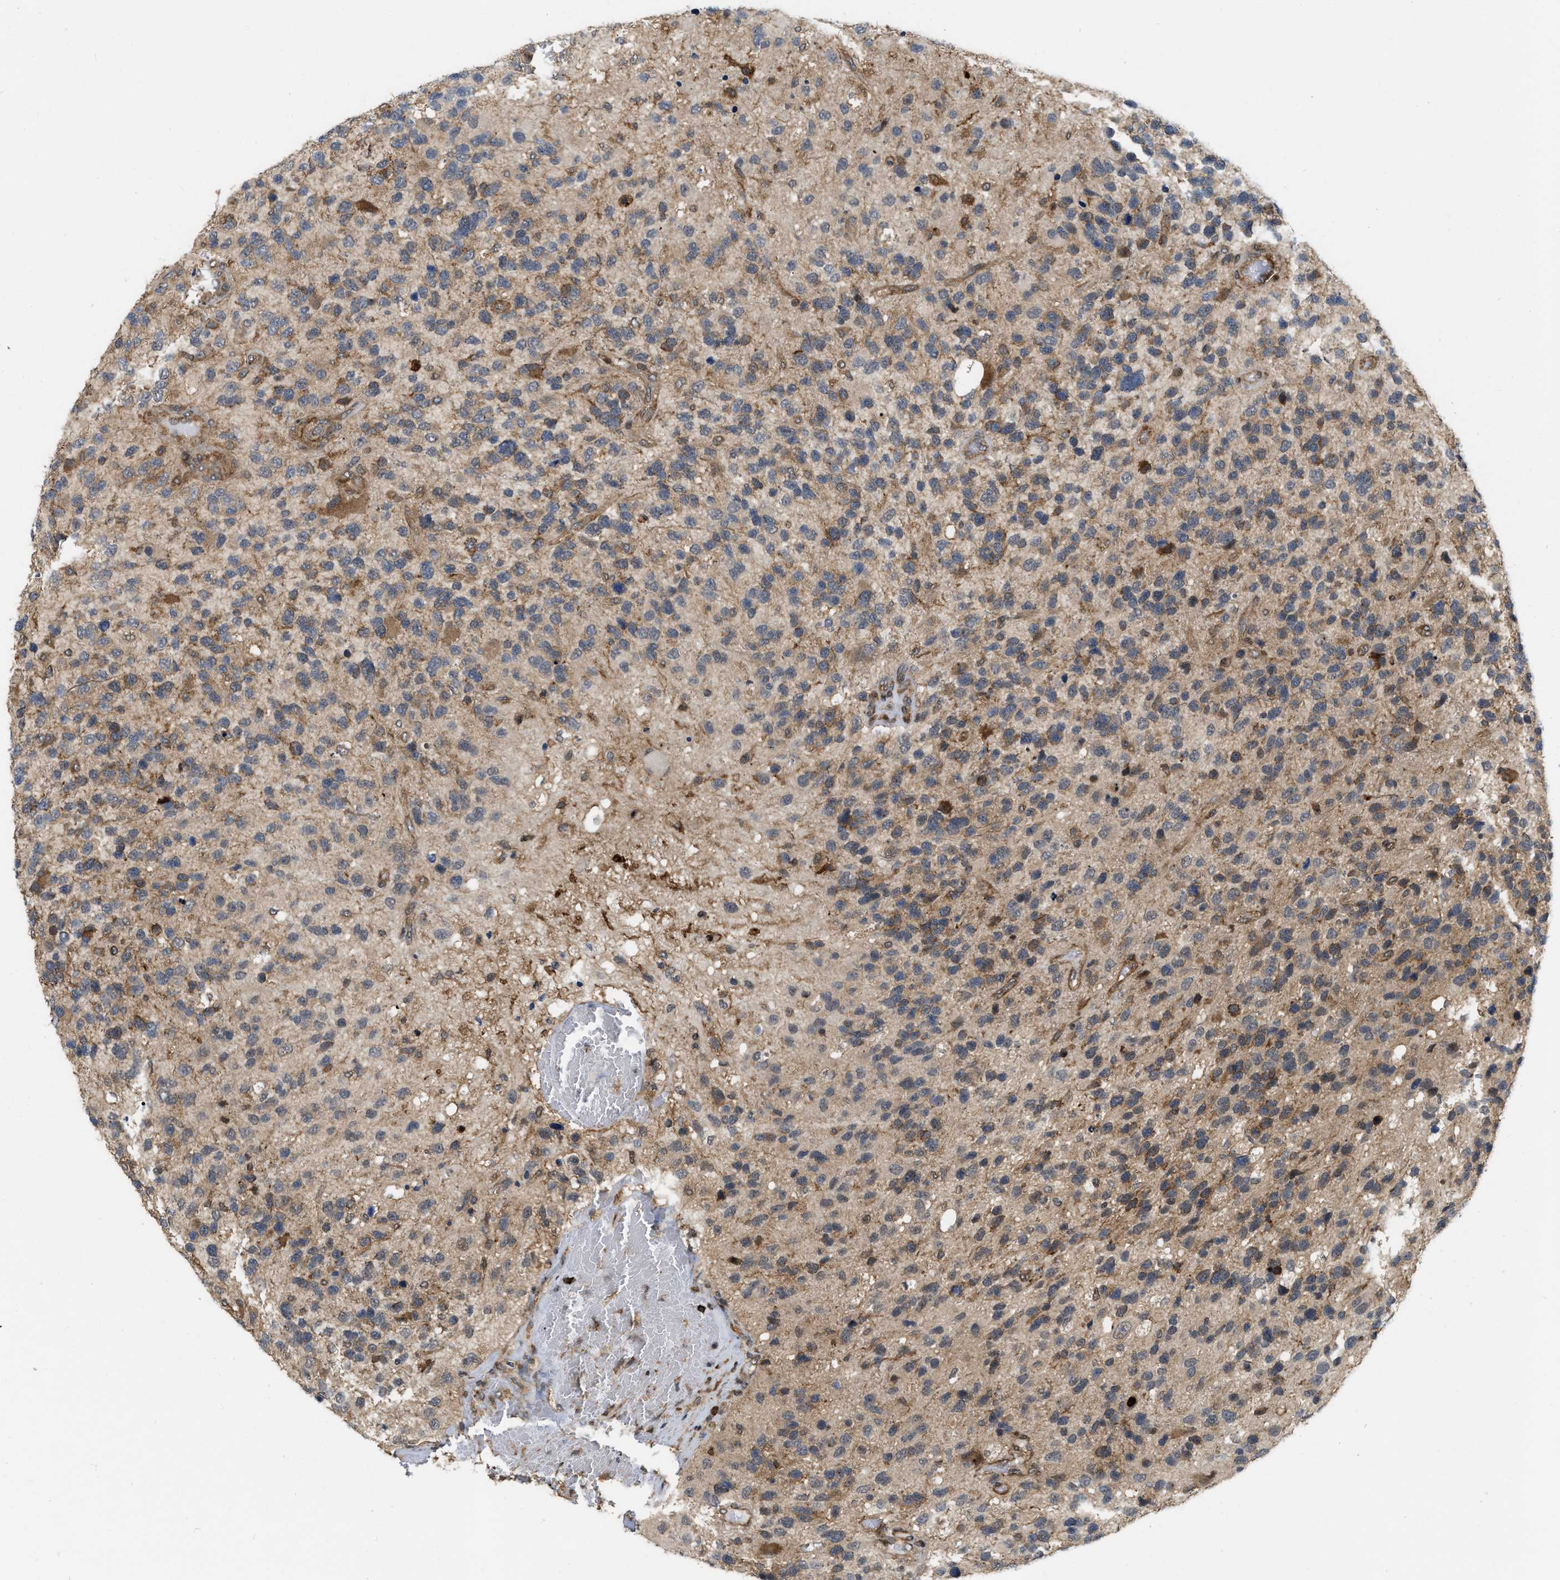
{"staining": {"intensity": "moderate", "quantity": ">75%", "location": "cytoplasmic/membranous"}, "tissue": "glioma", "cell_type": "Tumor cells", "image_type": "cancer", "snomed": [{"axis": "morphology", "description": "Glioma, malignant, High grade"}, {"axis": "topography", "description": "Brain"}], "caption": "High-power microscopy captured an IHC histopathology image of glioma, revealing moderate cytoplasmic/membranous positivity in about >75% of tumor cells.", "gene": "IQCE", "patient": {"sex": "female", "age": 58}}